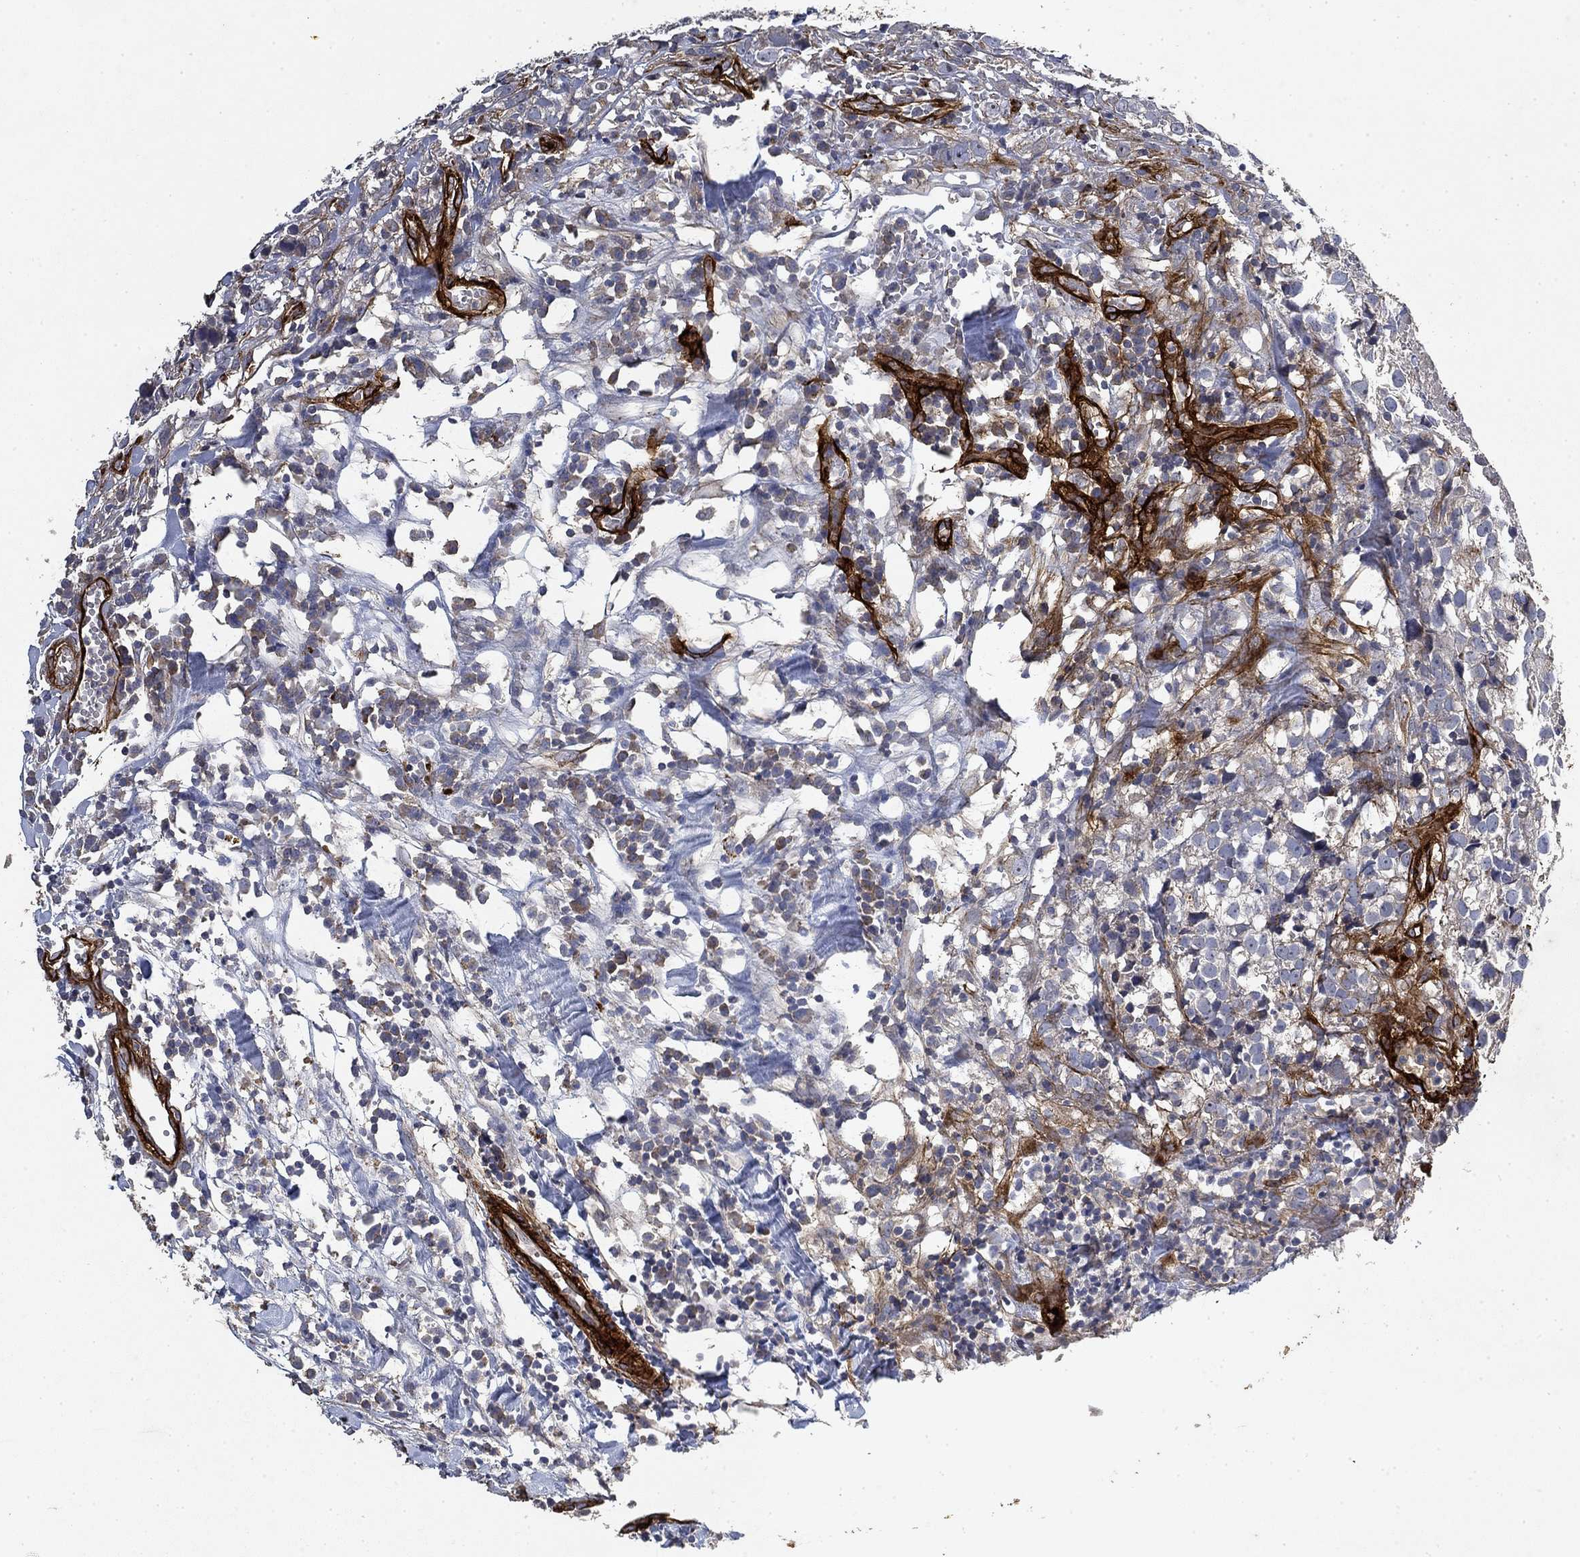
{"staining": {"intensity": "negative", "quantity": "none", "location": "none"}, "tissue": "breast cancer", "cell_type": "Tumor cells", "image_type": "cancer", "snomed": [{"axis": "morphology", "description": "Duct carcinoma"}, {"axis": "topography", "description": "Breast"}], "caption": "Tumor cells are negative for protein expression in human breast invasive ductal carcinoma.", "gene": "COL4A2", "patient": {"sex": "female", "age": 30}}